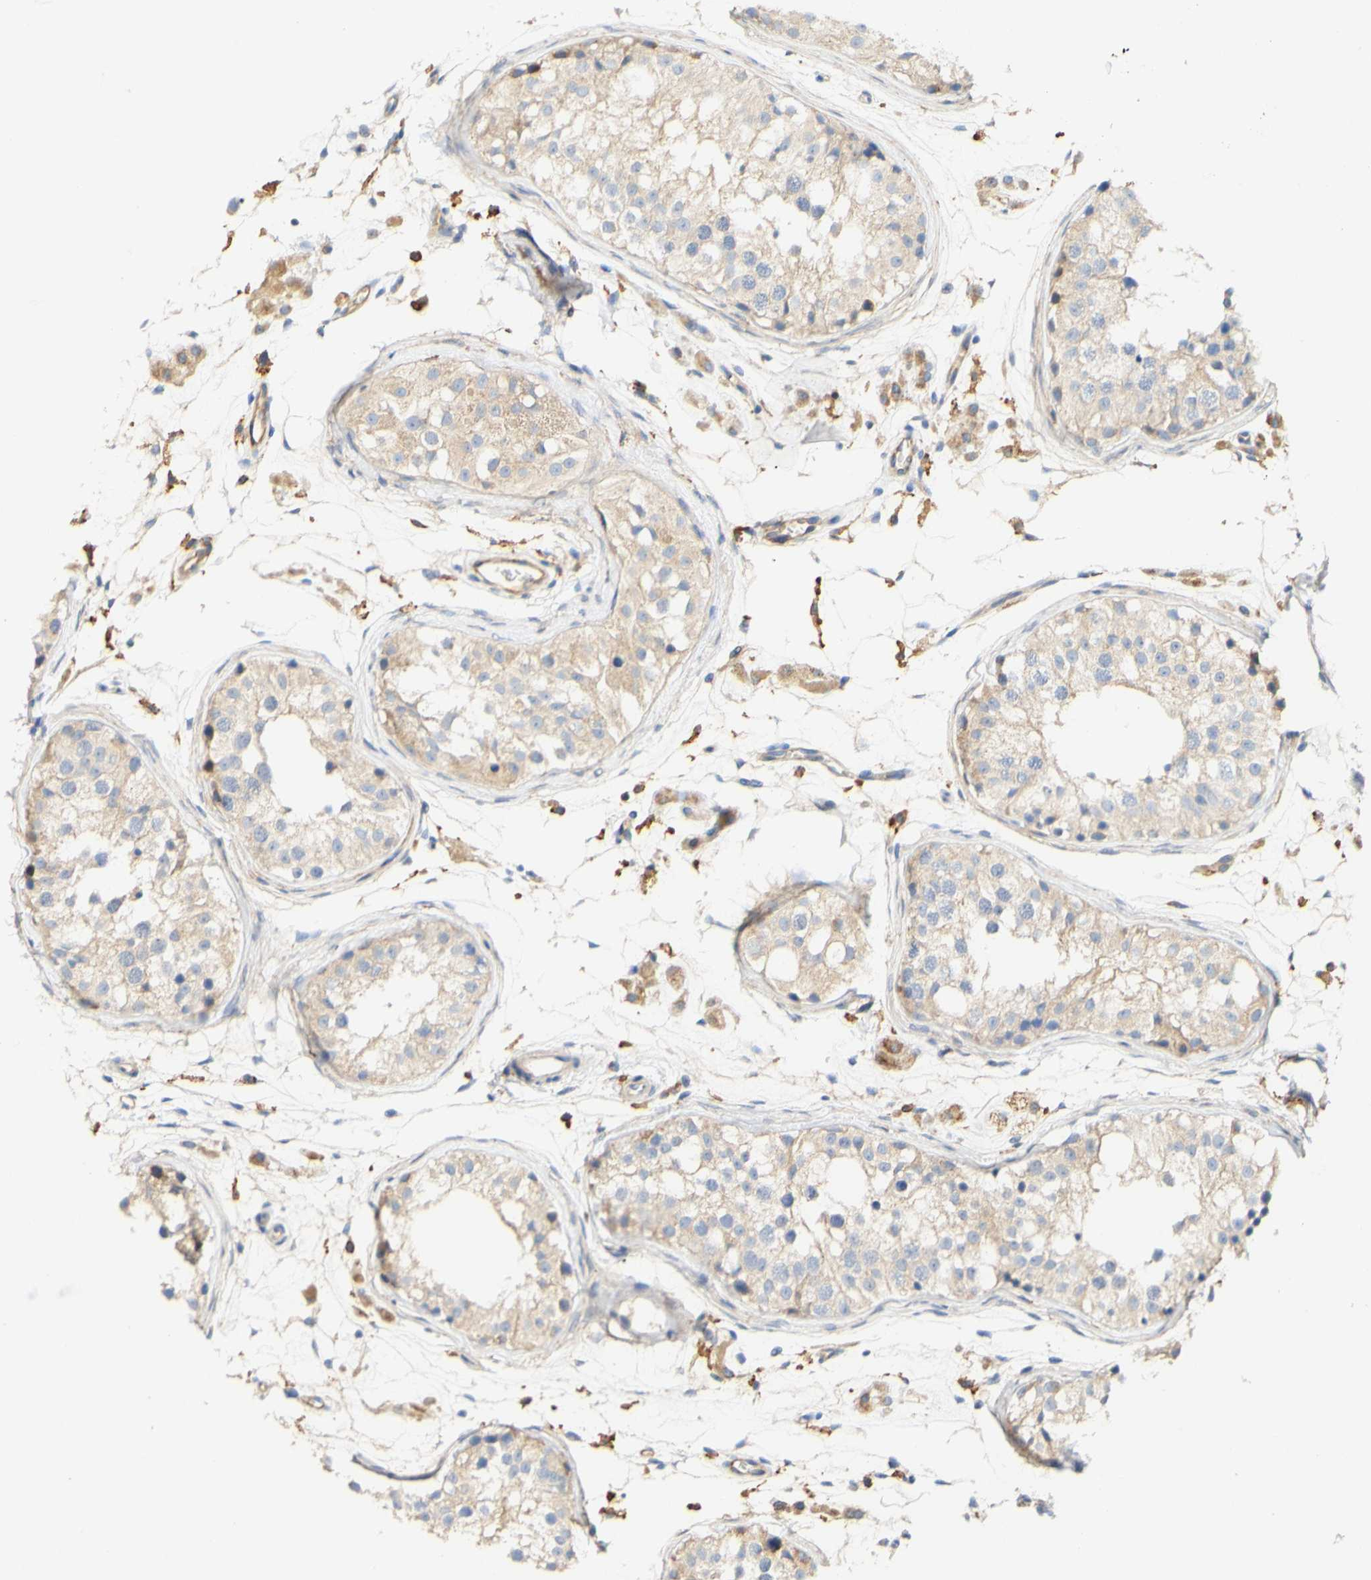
{"staining": {"intensity": "weak", "quantity": "25%-75%", "location": "cytoplasmic/membranous"}, "tissue": "testis", "cell_type": "Cells in seminiferous ducts", "image_type": "normal", "snomed": [{"axis": "morphology", "description": "Normal tissue, NOS"}, {"axis": "morphology", "description": "Adenocarcinoma, metastatic, NOS"}, {"axis": "topography", "description": "Testis"}], "caption": "Immunohistochemical staining of unremarkable testis shows weak cytoplasmic/membranous protein staining in about 25%-75% of cells in seminiferous ducts.", "gene": "PCDH7", "patient": {"sex": "male", "age": 26}}